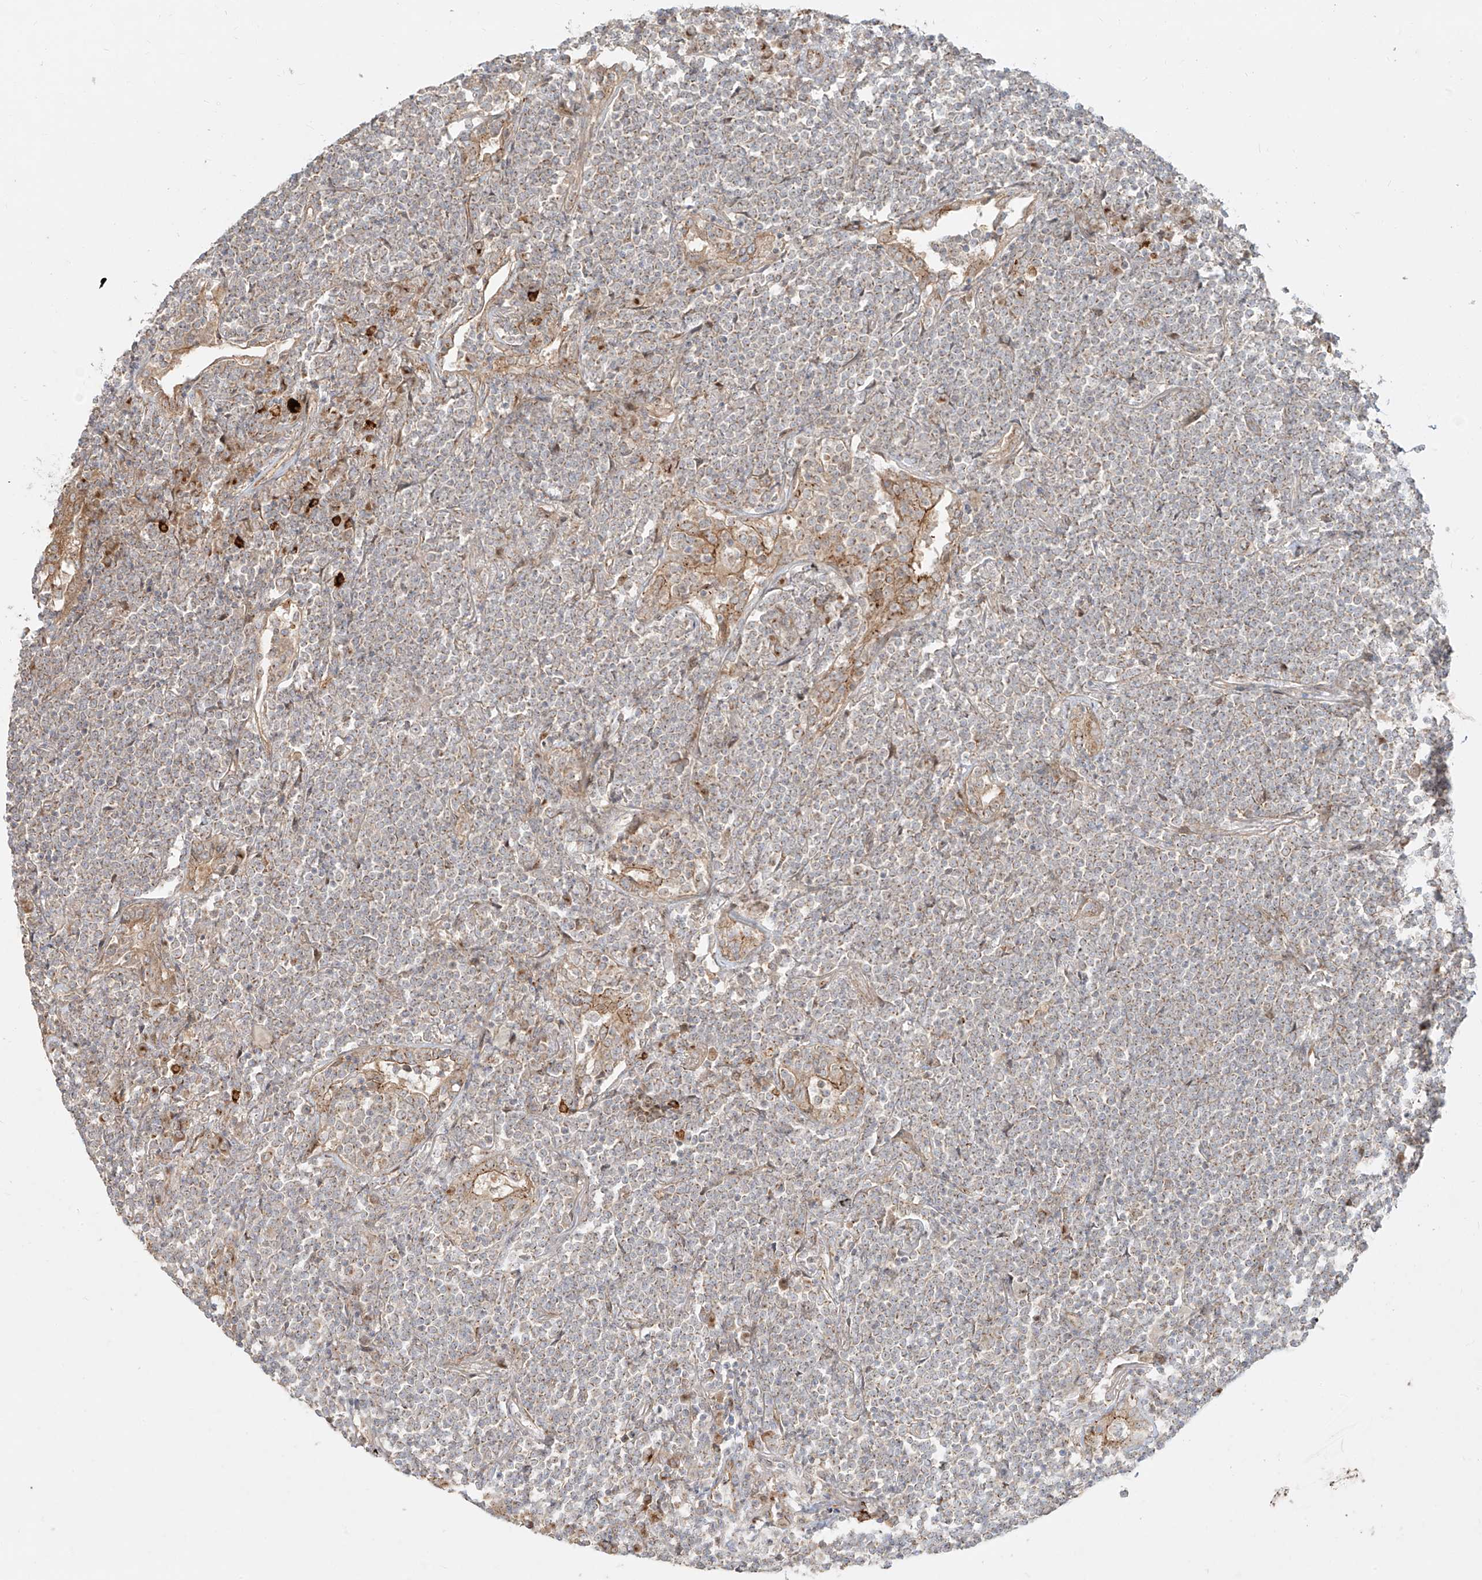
{"staining": {"intensity": "weak", "quantity": "25%-75%", "location": "cytoplasmic/membranous"}, "tissue": "lymphoma", "cell_type": "Tumor cells", "image_type": "cancer", "snomed": [{"axis": "morphology", "description": "Malignant lymphoma, non-Hodgkin's type, Low grade"}, {"axis": "topography", "description": "Lung"}], "caption": "Human low-grade malignant lymphoma, non-Hodgkin's type stained with a brown dye shows weak cytoplasmic/membranous positive positivity in about 25%-75% of tumor cells.", "gene": "ZNF287", "patient": {"sex": "female", "age": 71}}